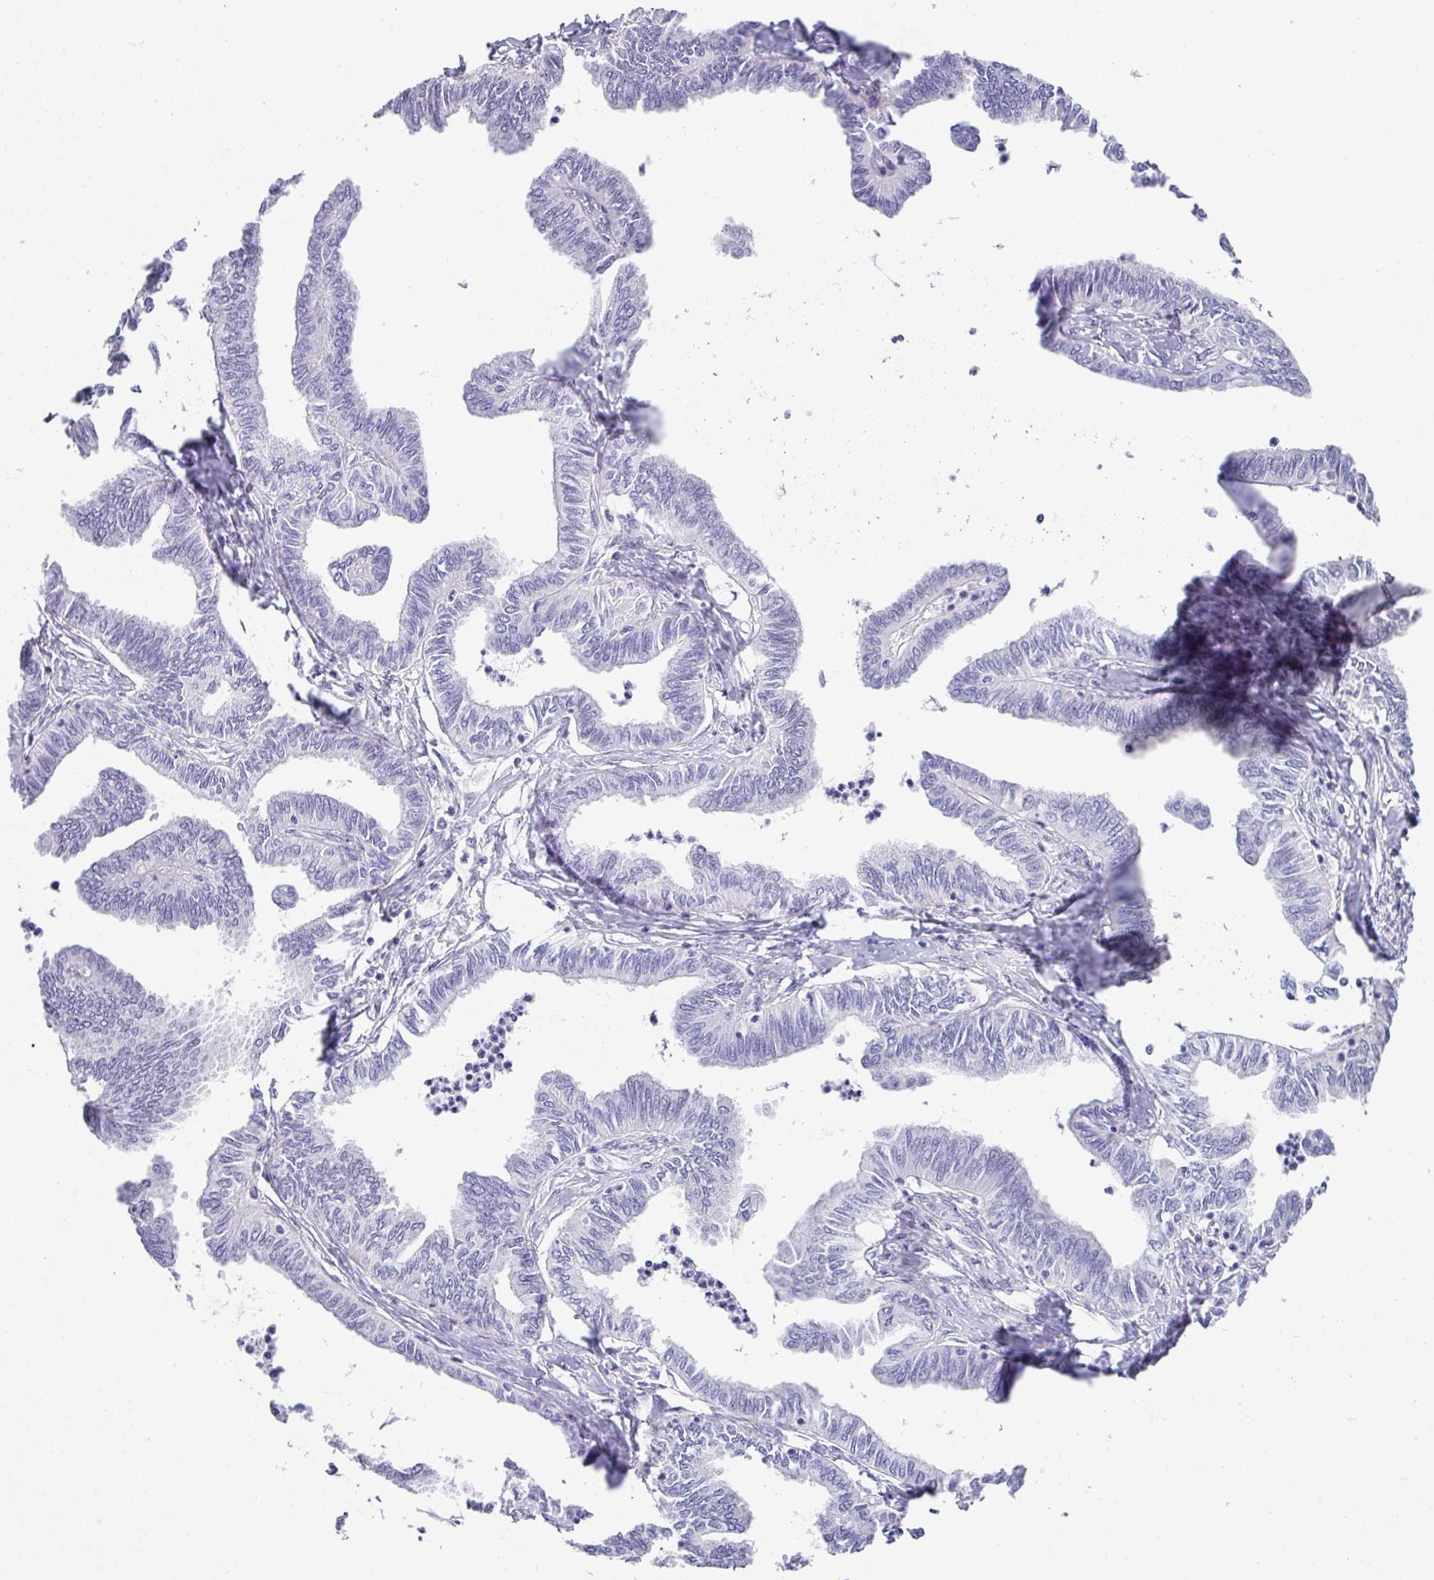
{"staining": {"intensity": "negative", "quantity": "none", "location": "none"}, "tissue": "ovarian cancer", "cell_type": "Tumor cells", "image_type": "cancer", "snomed": [{"axis": "morphology", "description": "Carcinoma, endometroid"}, {"axis": "topography", "description": "Ovary"}], "caption": "Tumor cells show no significant positivity in endometroid carcinoma (ovarian).", "gene": "ZG16", "patient": {"sex": "female", "age": 70}}